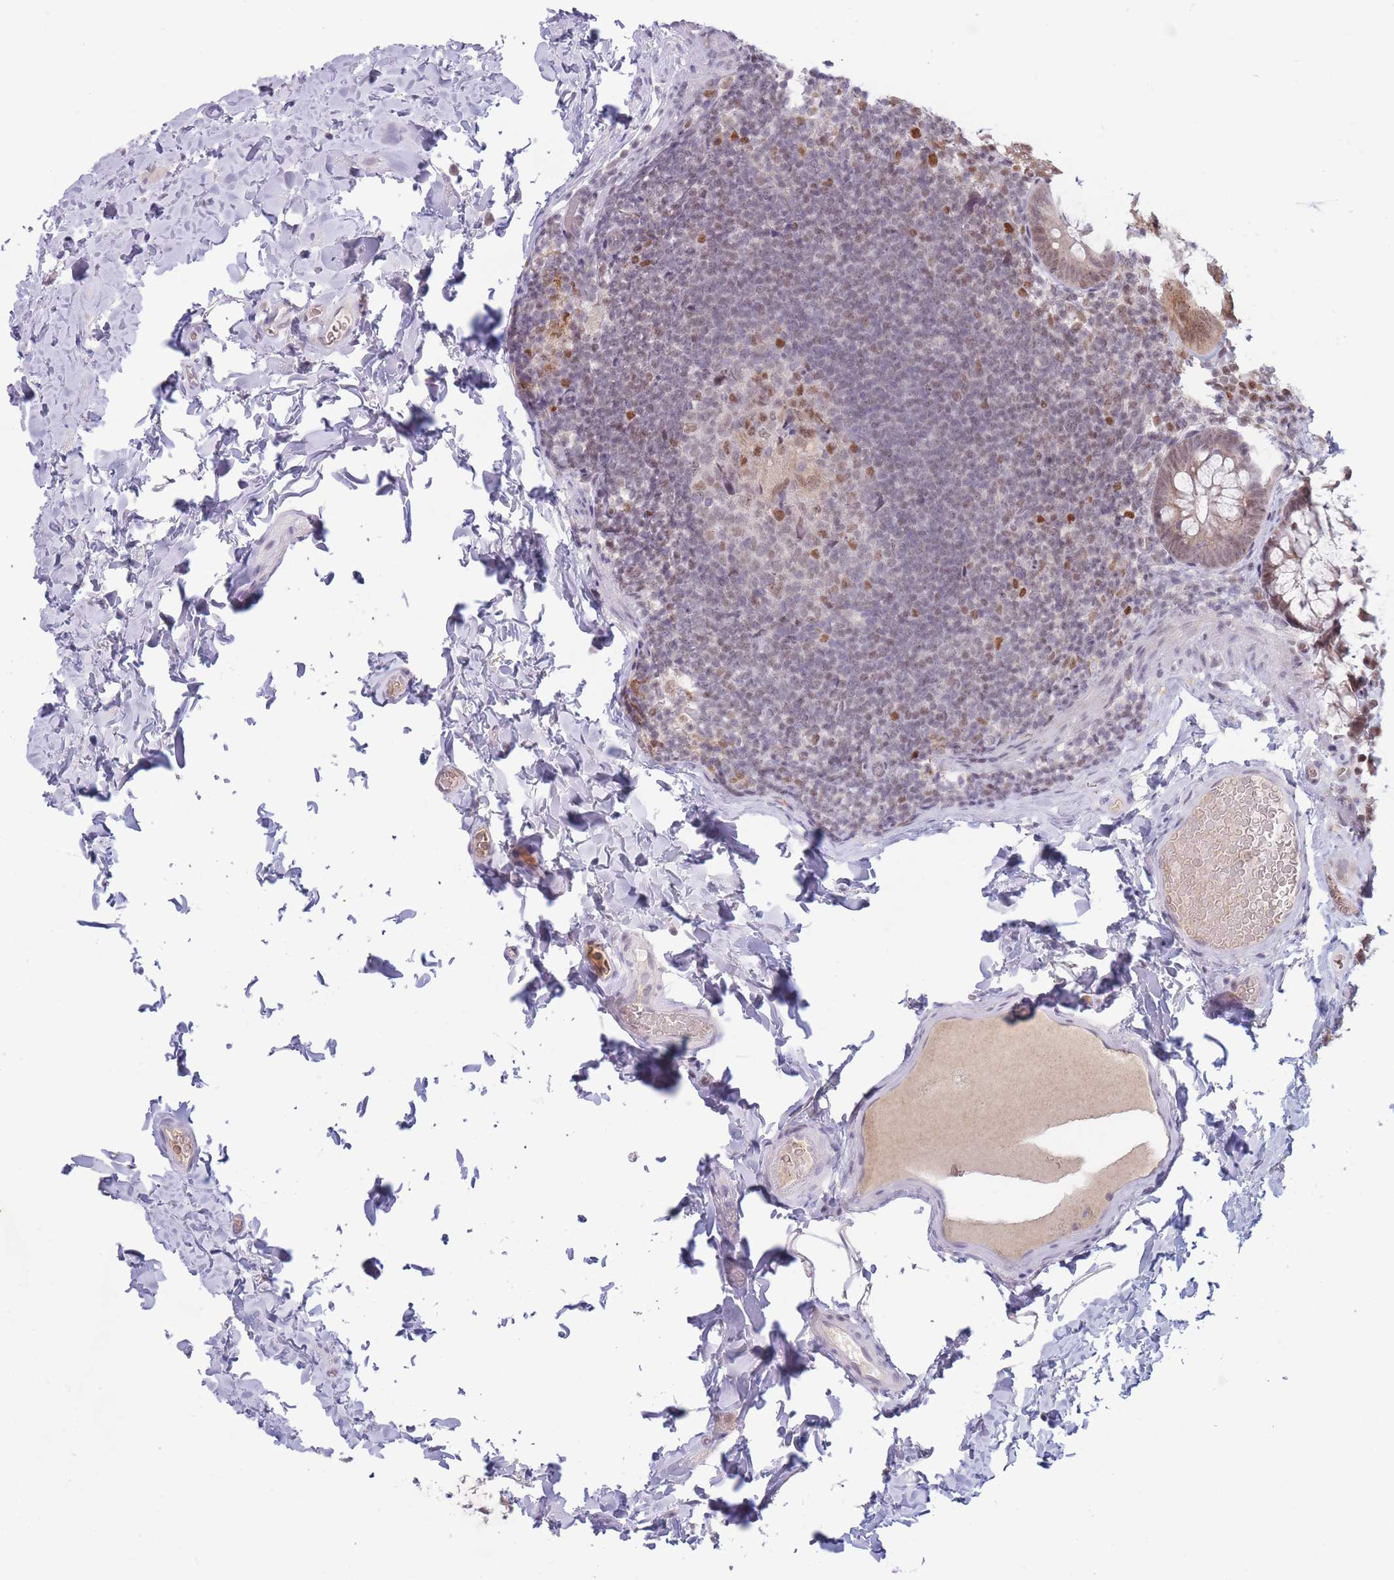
{"staining": {"intensity": "weak", "quantity": "<25%", "location": "cytoplasmic/membranous,nuclear"}, "tissue": "colon", "cell_type": "Endothelial cells", "image_type": "normal", "snomed": [{"axis": "morphology", "description": "Normal tissue, NOS"}, {"axis": "topography", "description": "Colon"}], "caption": "Immunohistochemical staining of normal human colon displays no significant expression in endothelial cells. The staining is performed using DAB brown chromogen with nuclei counter-stained in using hematoxylin.", "gene": "ARID3B", "patient": {"sex": "male", "age": 46}}